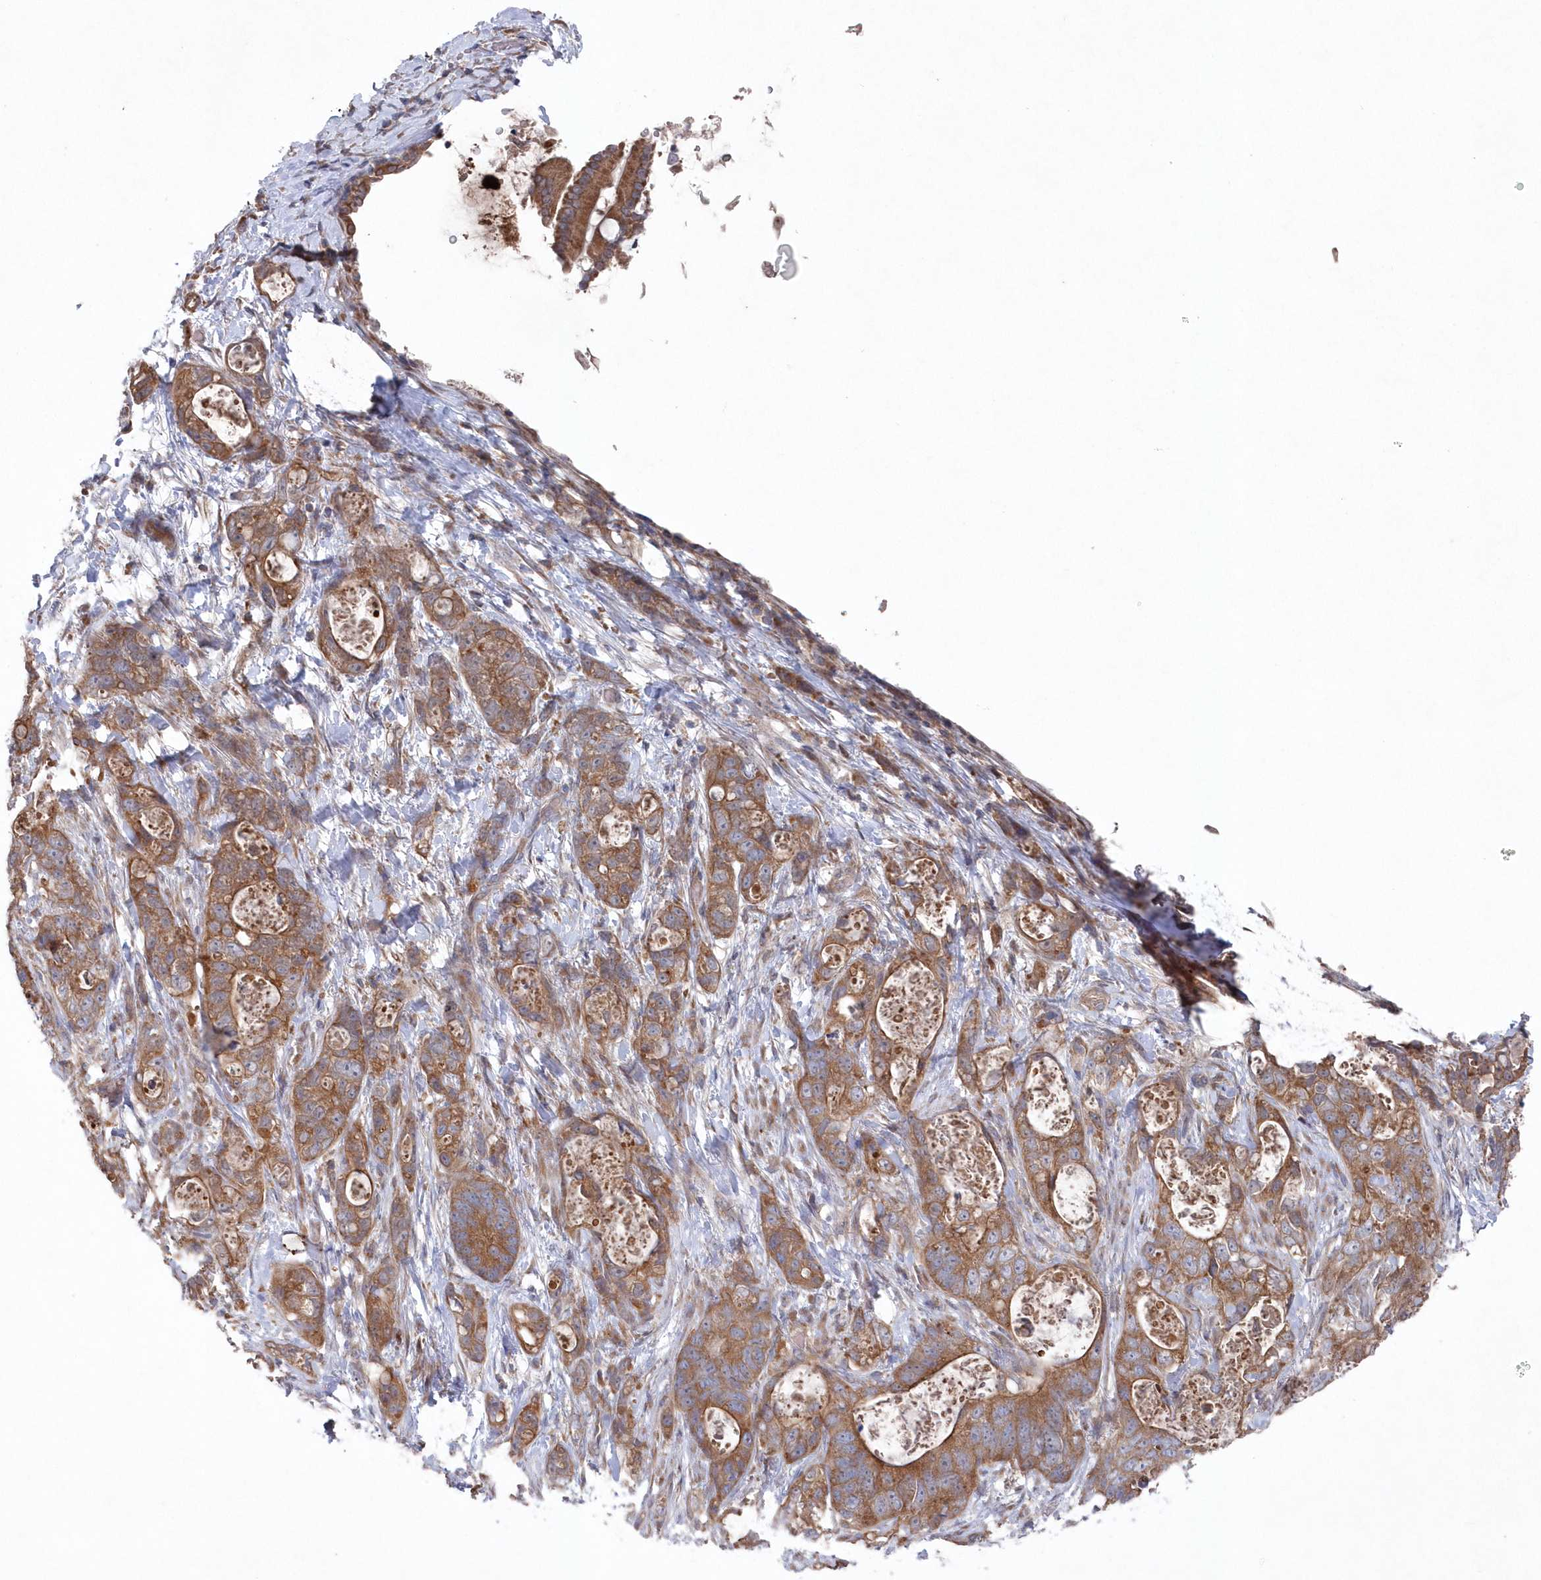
{"staining": {"intensity": "moderate", "quantity": ">75%", "location": "cytoplasmic/membranous"}, "tissue": "stomach cancer", "cell_type": "Tumor cells", "image_type": "cancer", "snomed": [{"axis": "morphology", "description": "Normal tissue, NOS"}, {"axis": "morphology", "description": "Adenocarcinoma, NOS"}, {"axis": "topography", "description": "Stomach"}], "caption": "A histopathology image showing moderate cytoplasmic/membranous expression in approximately >75% of tumor cells in adenocarcinoma (stomach), as visualized by brown immunohistochemical staining.", "gene": "ASNSD1", "patient": {"sex": "female", "age": 89}}